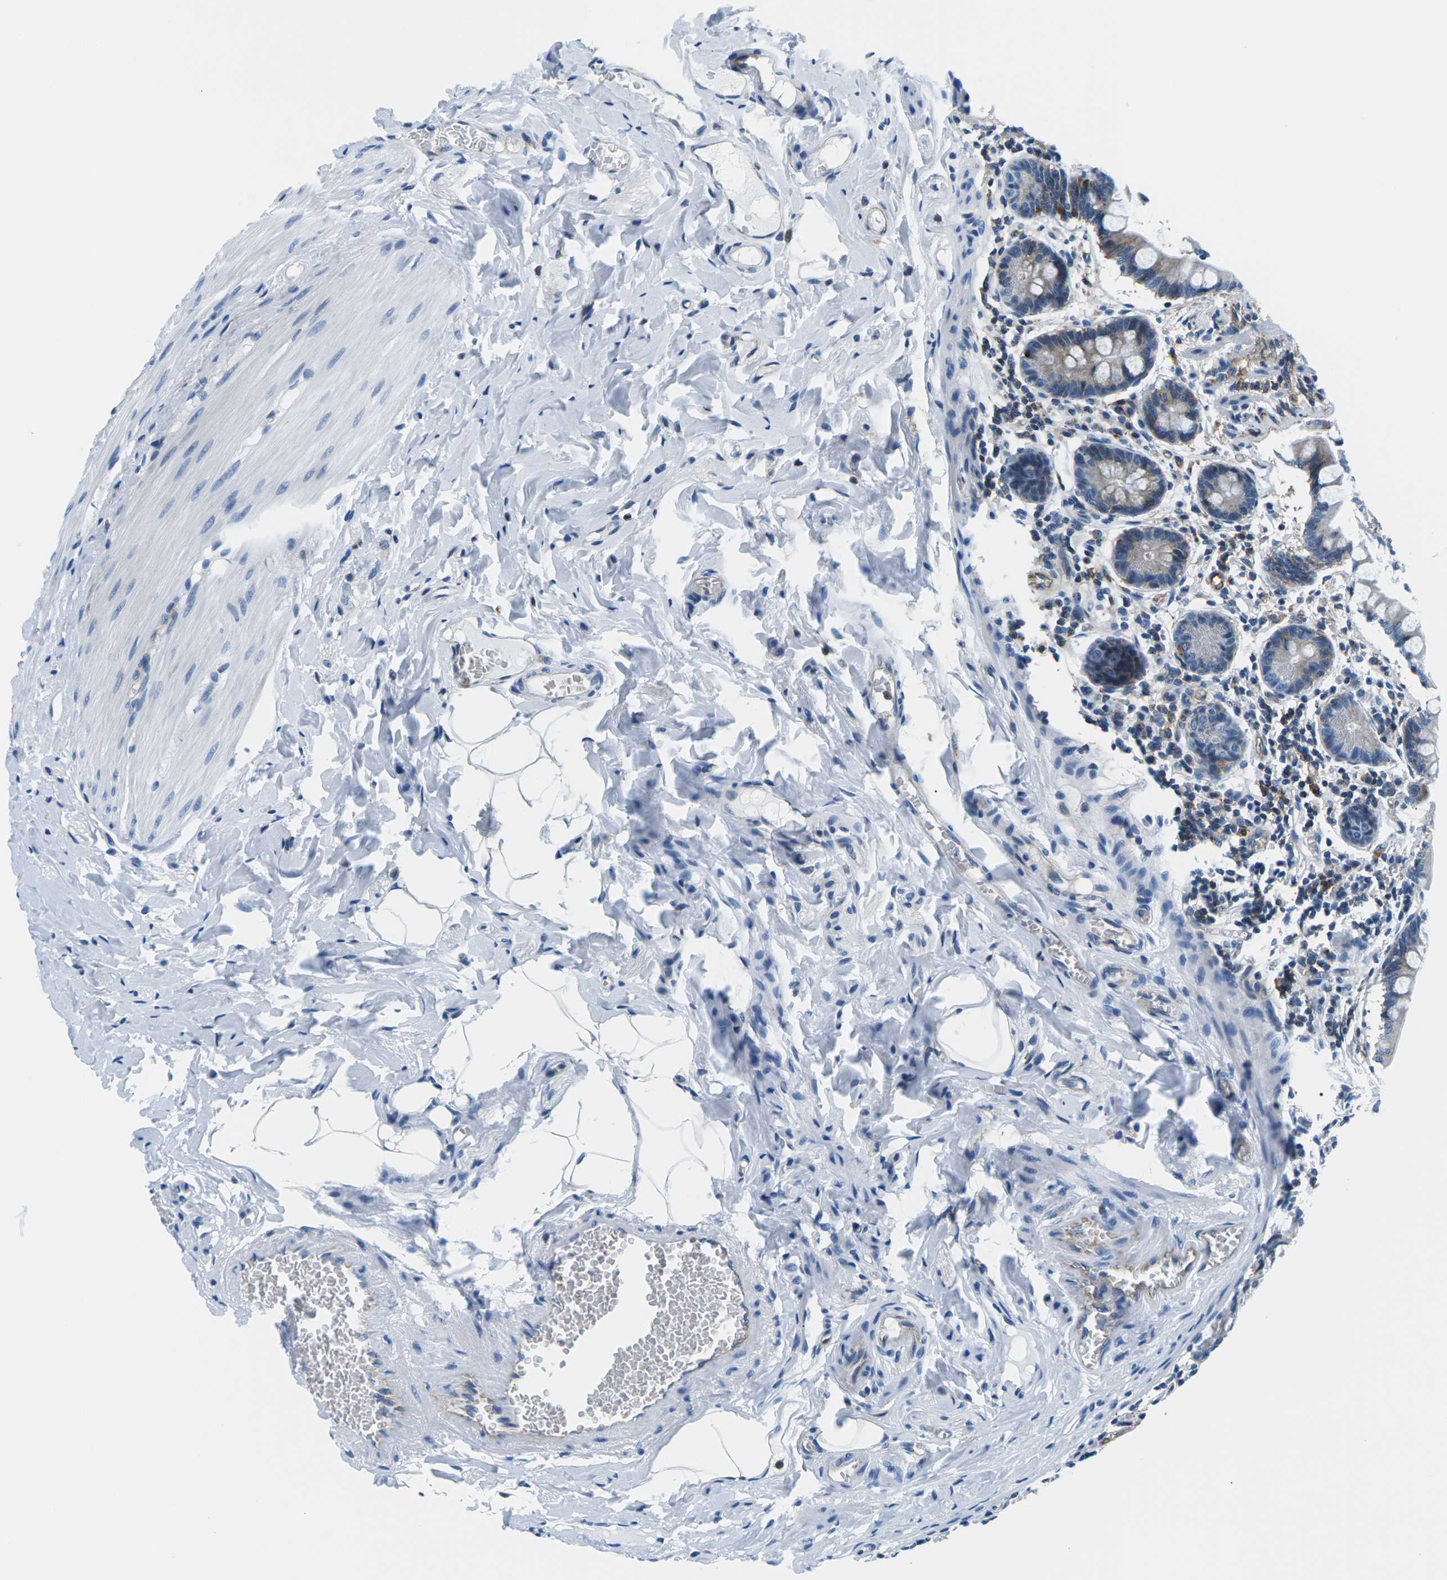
{"staining": {"intensity": "moderate", "quantity": "25%-75%", "location": "cytoplasmic/membranous"}, "tissue": "small intestine", "cell_type": "Glandular cells", "image_type": "normal", "snomed": [{"axis": "morphology", "description": "Normal tissue, NOS"}, {"axis": "topography", "description": "Small intestine"}], "caption": "Small intestine stained with DAB immunohistochemistry (IHC) exhibits medium levels of moderate cytoplasmic/membranous expression in about 25%-75% of glandular cells.", "gene": "SOCS4", "patient": {"sex": "male", "age": 41}}